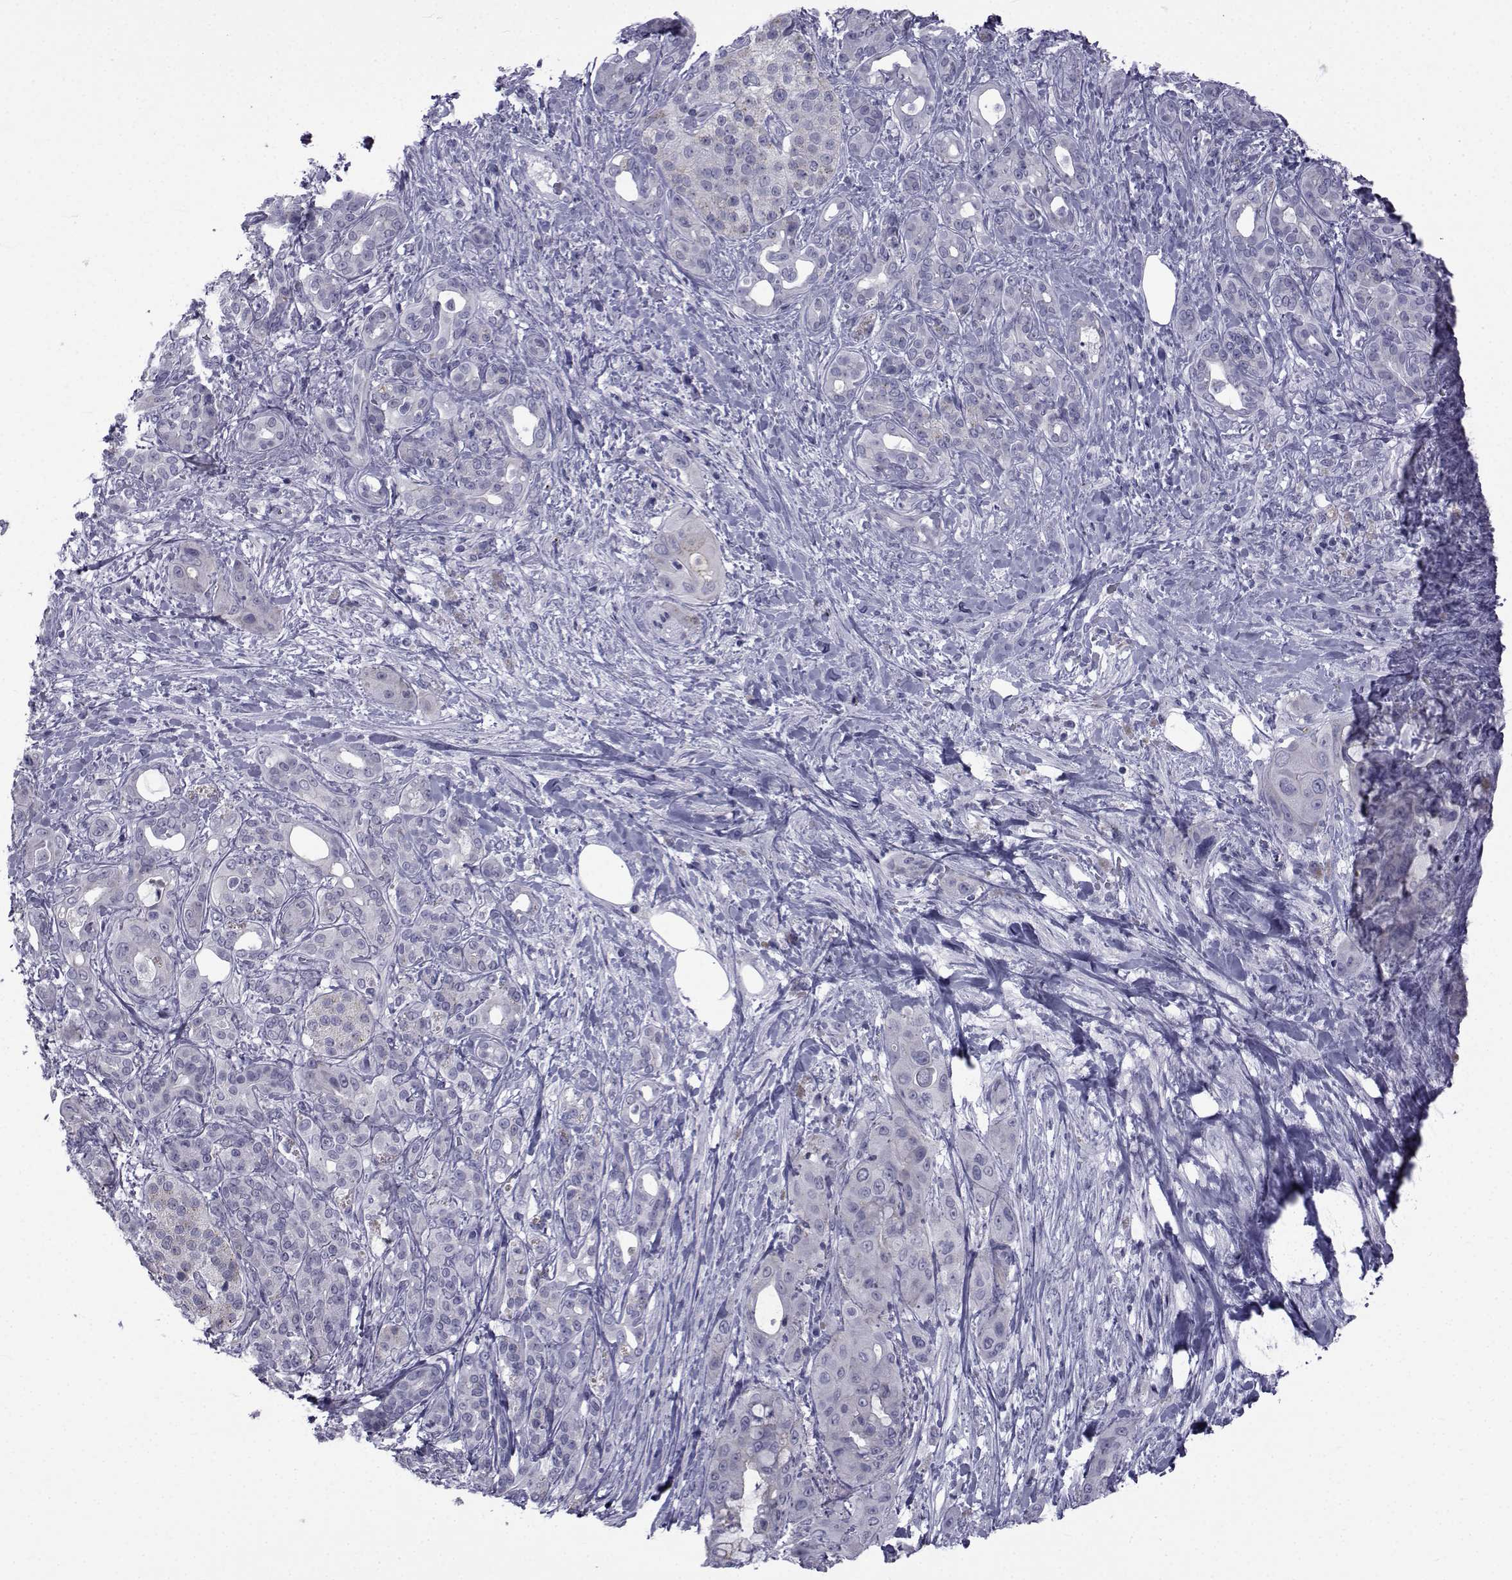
{"staining": {"intensity": "negative", "quantity": "none", "location": "none"}, "tissue": "pancreatic cancer", "cell_type": "Tumor cells", "image_type": "cancer", "snomed": [{"axis": "morphology", "description": "Adenocarcinoma, NOS"}, {"axis": "topography", "description": "Pancreas"}], "caption": "This is a histopathology image of IHC staining of adenocarcinoma (pancreatic), which shows no staining in tumor cells.", "gene": "PDE6H", "patient": {"sex": "male", "age": 71}}